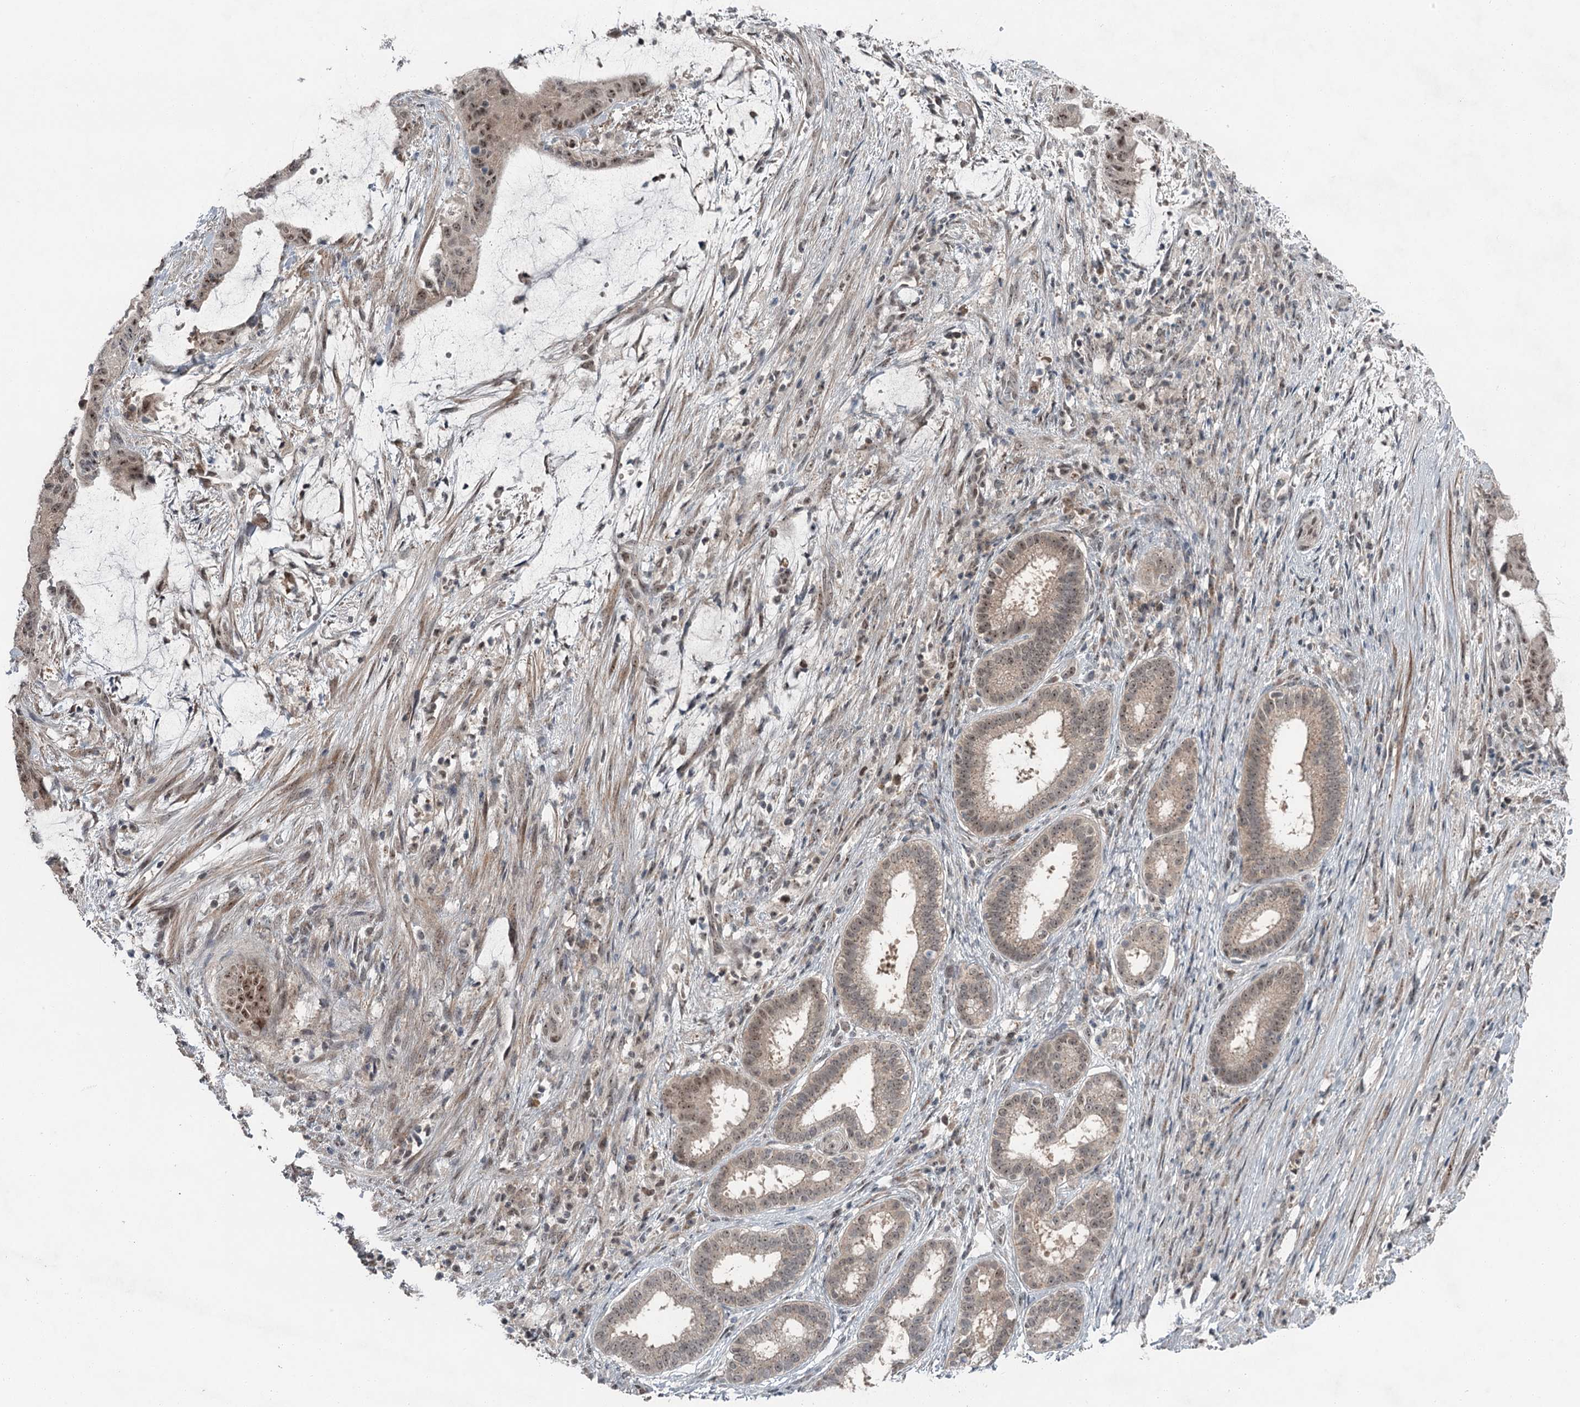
{"staining": {"intensity": "moderate", "quantity": "25%-75%", "location": "nuclear"}, "tissue": "liver cancer", "cell_type": "Tumor cells", "image_type": "cancer", "snomed": [{"axis": "morphology", "description": "Normal tissue, NOS"}, {"axis": "morphology", "description": "Cholangiocarcinoma"}, {"axis": "topography", "description": "Liver"}, {"axis": "topography", "description": "Peripheral nerve tissue"}], "caption": "Immunohistochemical staining of liver cholangiocarcinoma shows medium levels of moderate nuclear expression in approximately 25%-75% of tumor cells. The staining was performed using DAB (3,3'-diaminobenzidine), with brown indicating positive protein expression. Nuclei are stained blue with hematoxylin.", "gene": "EXOSC1", "patient": {"sex": "female", "age": 73}}